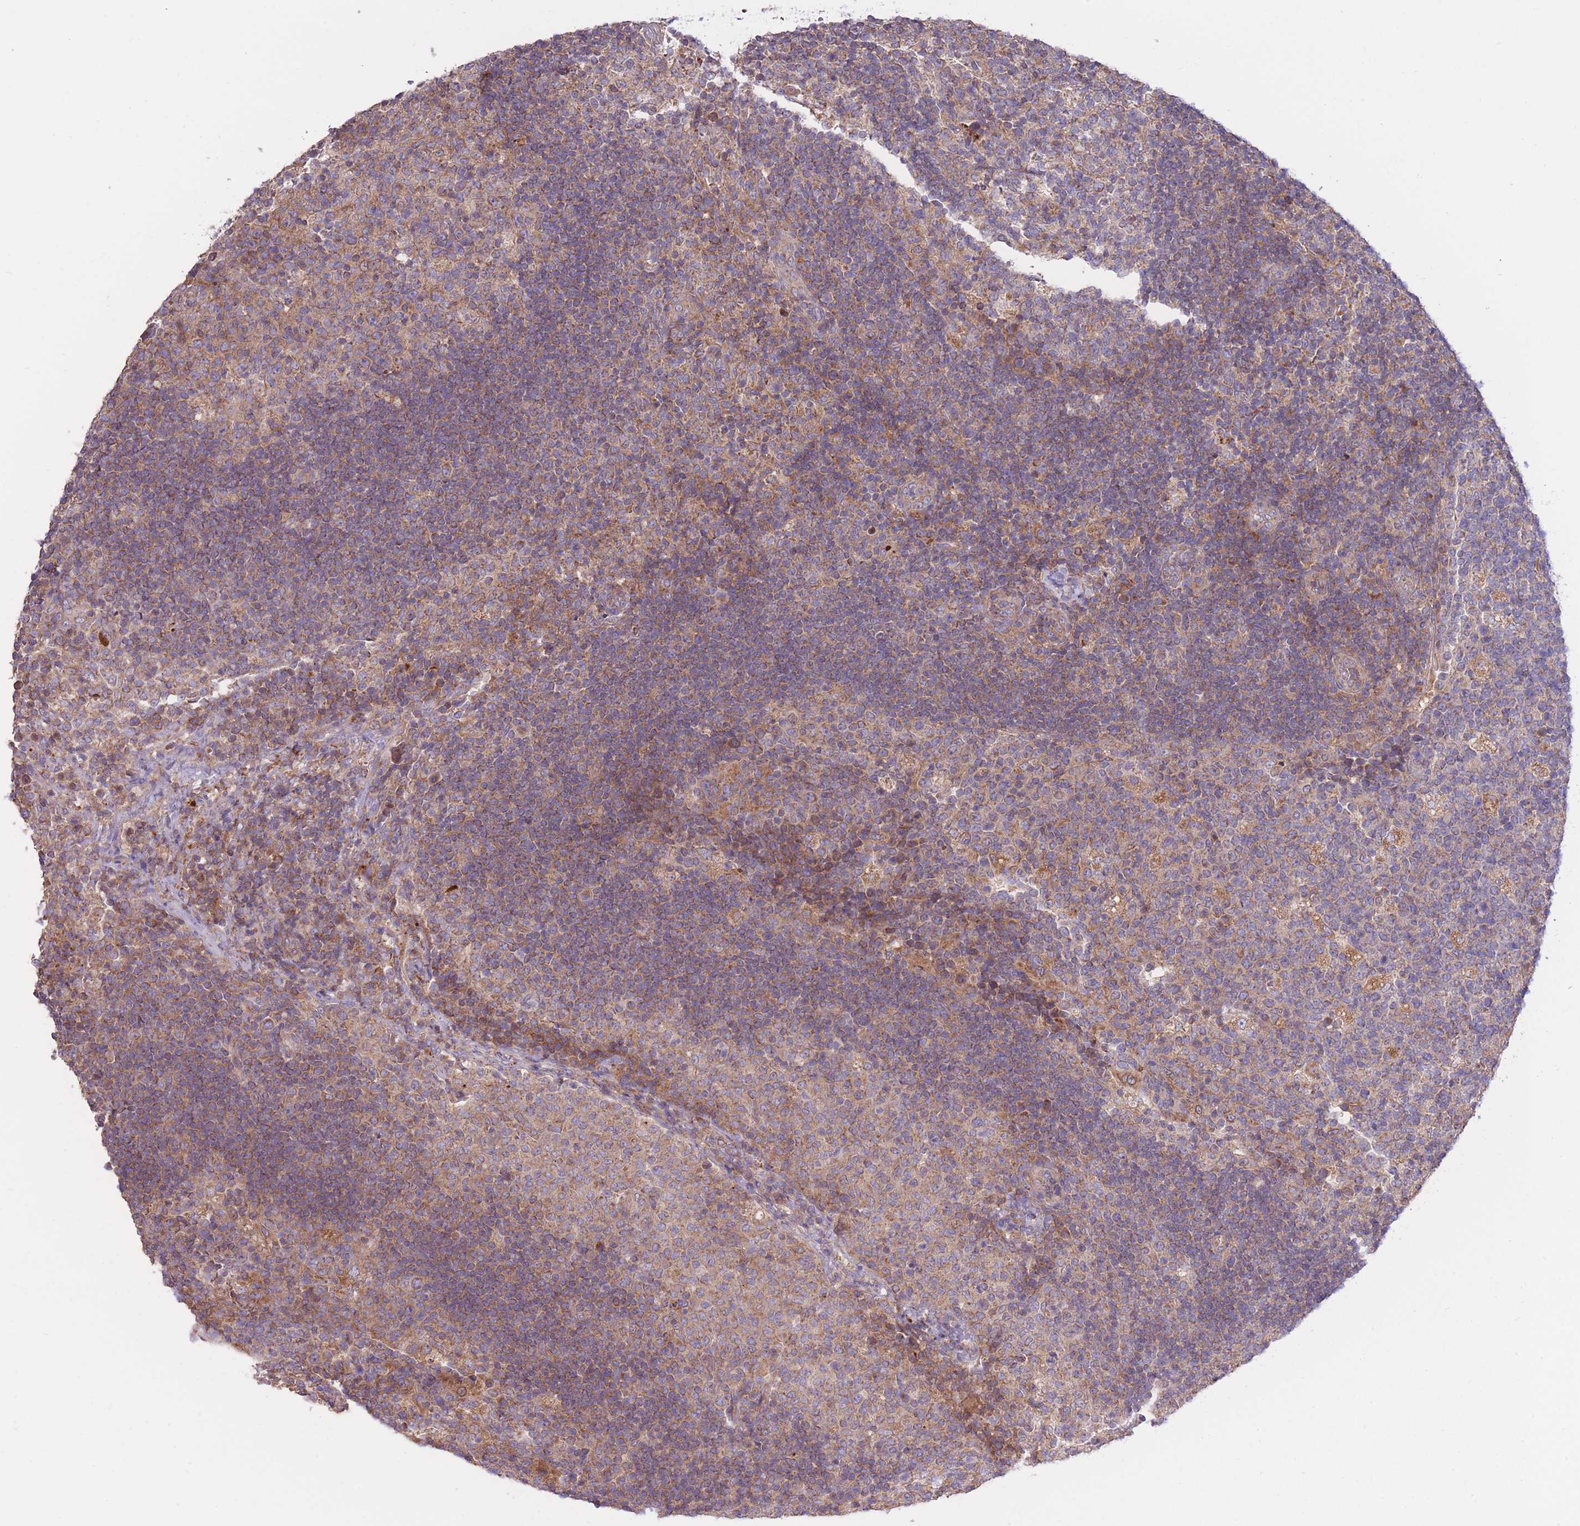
{"staining": {"intensity": "weak", "quantity": "<25%", "location": "cytoplasmic/membranous"}, "tissue": "lymph node", "cell_type": "Germinal center cells", "image_type": "normal", "snomed": [{"axis": "morphology", "description": "Normal tissue, NOS"}, {"axis": "topography", "description": "Lymph node"}], "caption": "Lymph node stained for a protein using immunohistochemistry displays no staining germinal center cells.", "gene": "ATP13A2", "patient": {"sex": "female", "age": 31}}